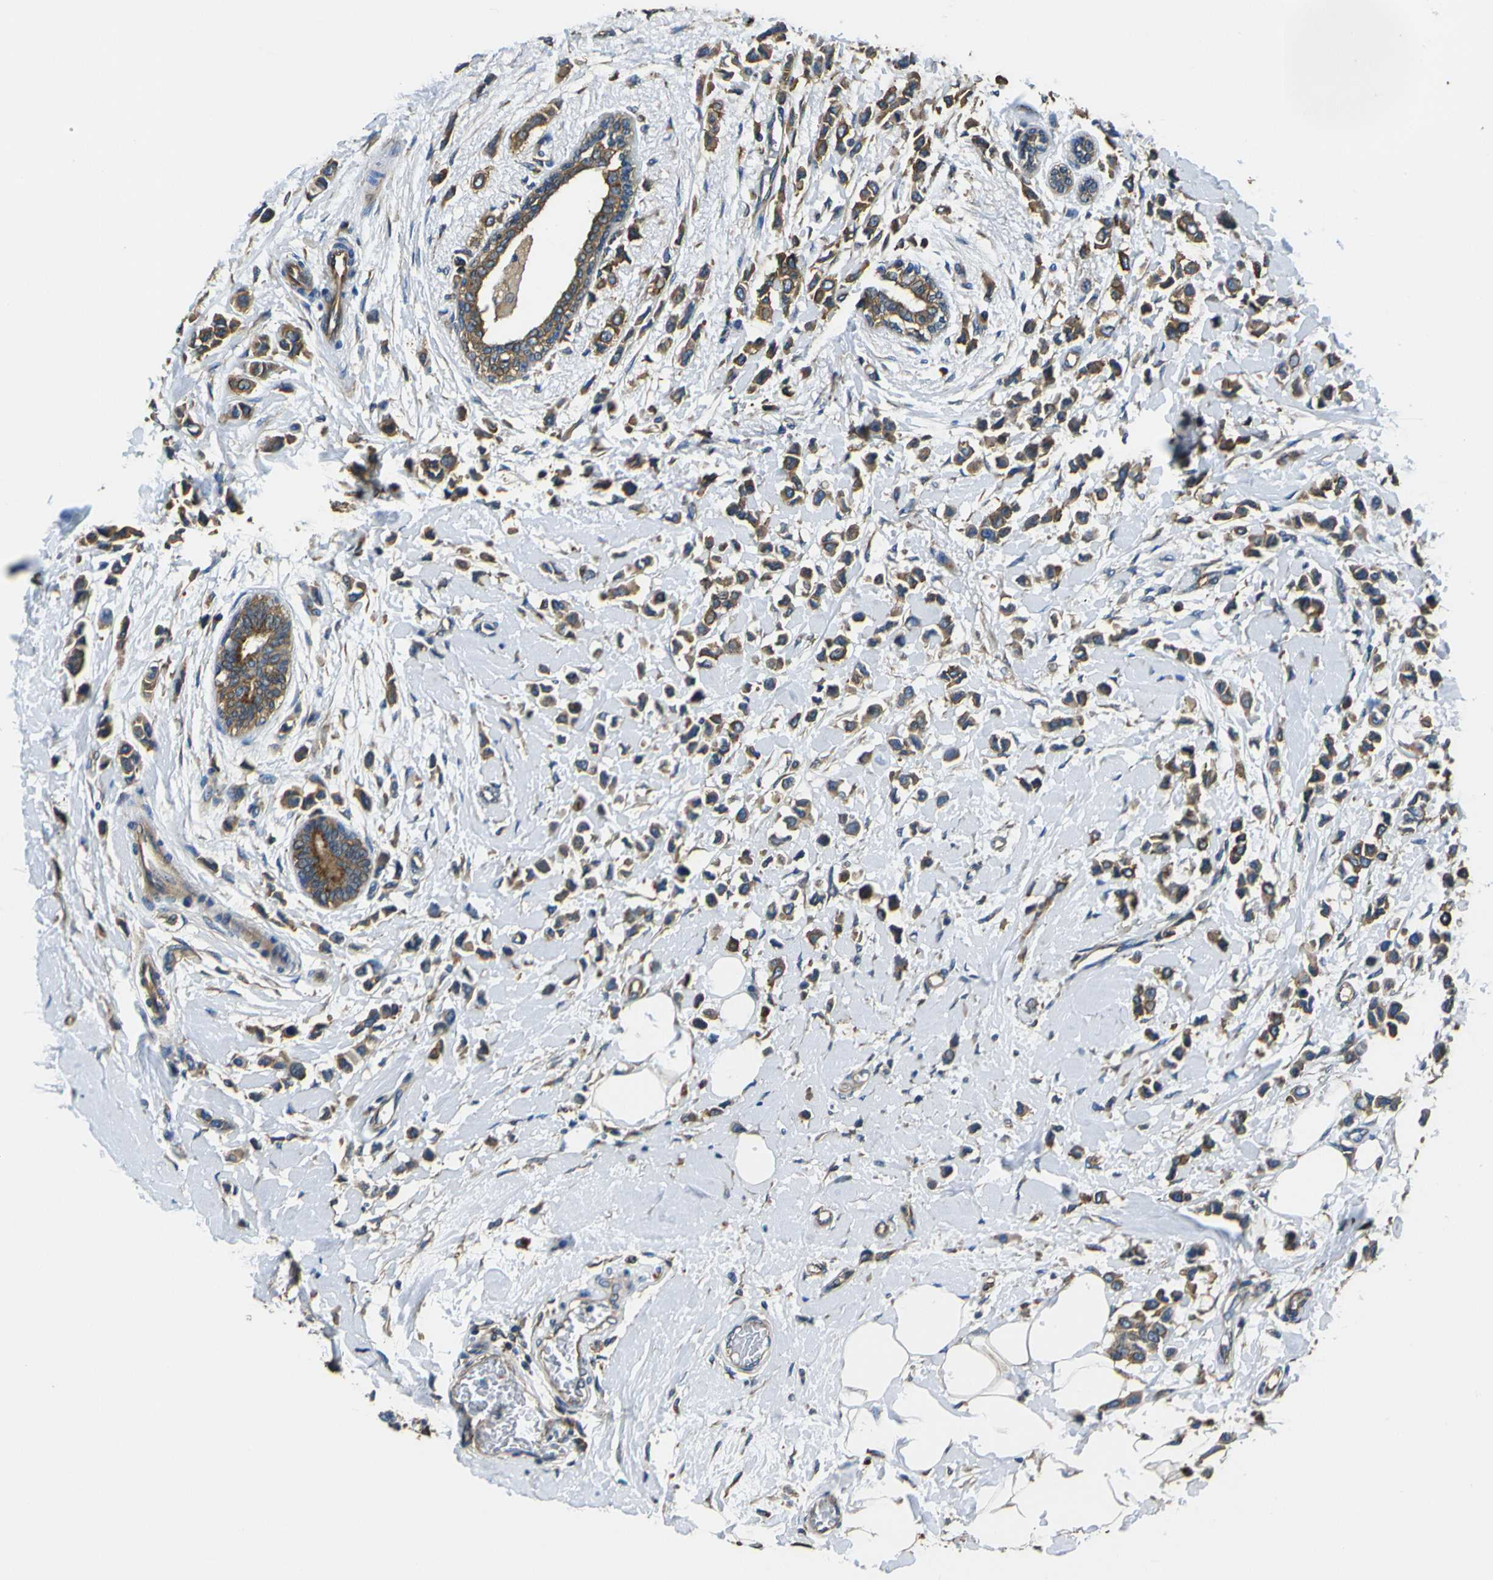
{"staining": {"intensity": "moderate", "quantity": ">75%", "location": "cytoplasmic/membranous"}, "tissue": "breast cancer", "cell_type": "Tumor cells", "image_type": "cancer", "snomed": [{"axis": "morphology", "description": "Lobular carcinoma"}, {"axis": "topography", "description": "Breast"}], "caption": "Immunohistochemistry photomicrograph of neoplastic tissue: human breast lobular carcinoma stained using immunohistochemistry (IHC) displays medium levels of moderate protein expression localized specifically in the cytoplasmic/membranous of tumor cells, appearing as a cytoplasmic/membranous brown color.", "gene": "TUBB", "patient": {"sex": "female", "age": 51}}